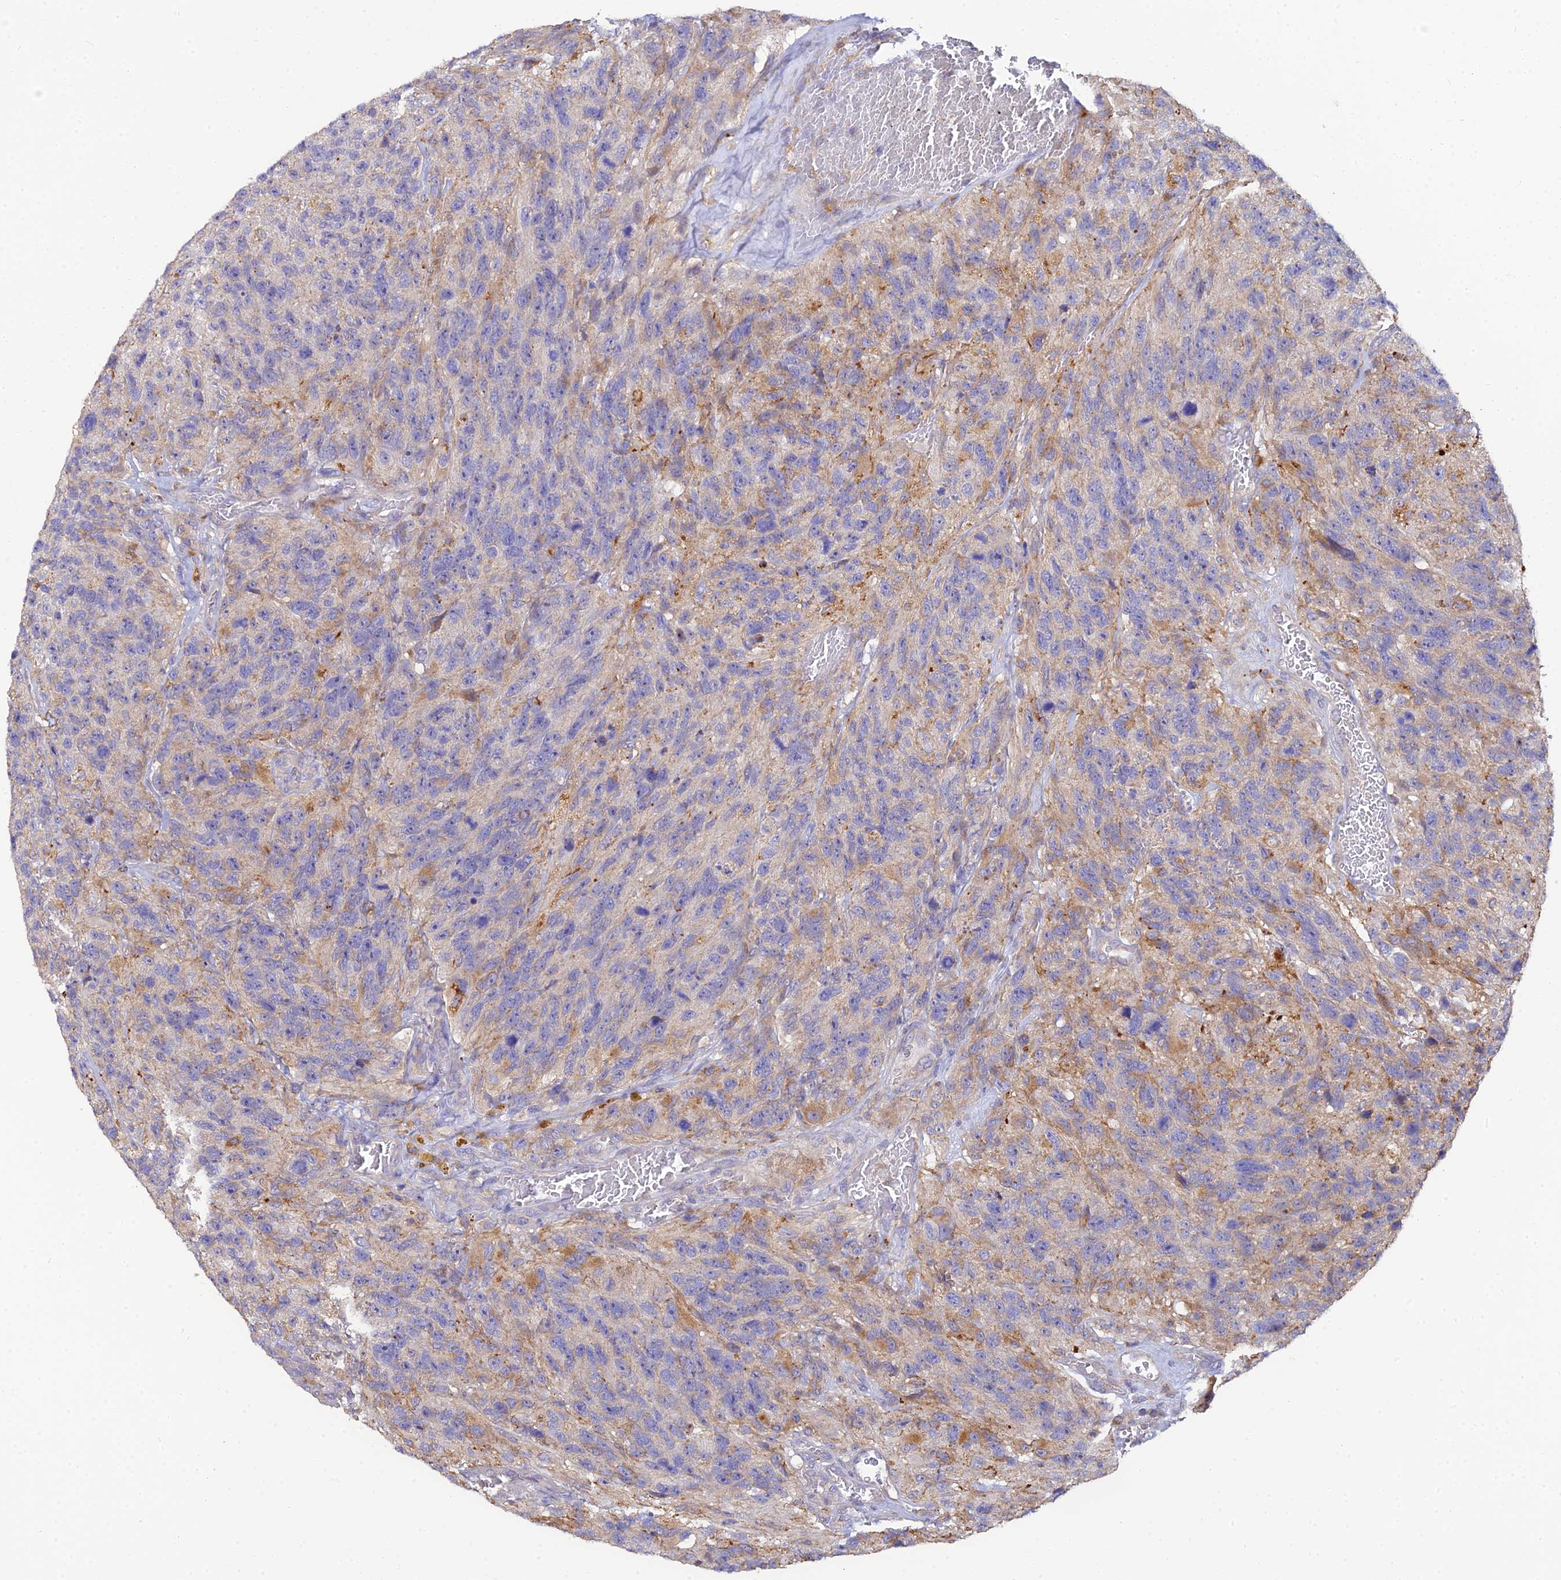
{"staining": {"intensity": "moderate", "quantity": "<25%", "location": "cytoplasmic/membranous"}, "tissue": "glioma", "cell_type": "Tumor cells", "image_type": "cancer", "snomed": [{"axis": "morphology", "description": "Glioma, malignant, High grade"}, {"axis": "topography", "description": "Brain"}], "caption": "Immunohistochemical staining of human glioma shows moderate cytoplasmic/membranous protein positivity in approximately <25% of tumor cells.", "gene": "ARL8B", "patient": {"sex": "male", "age": 69}}